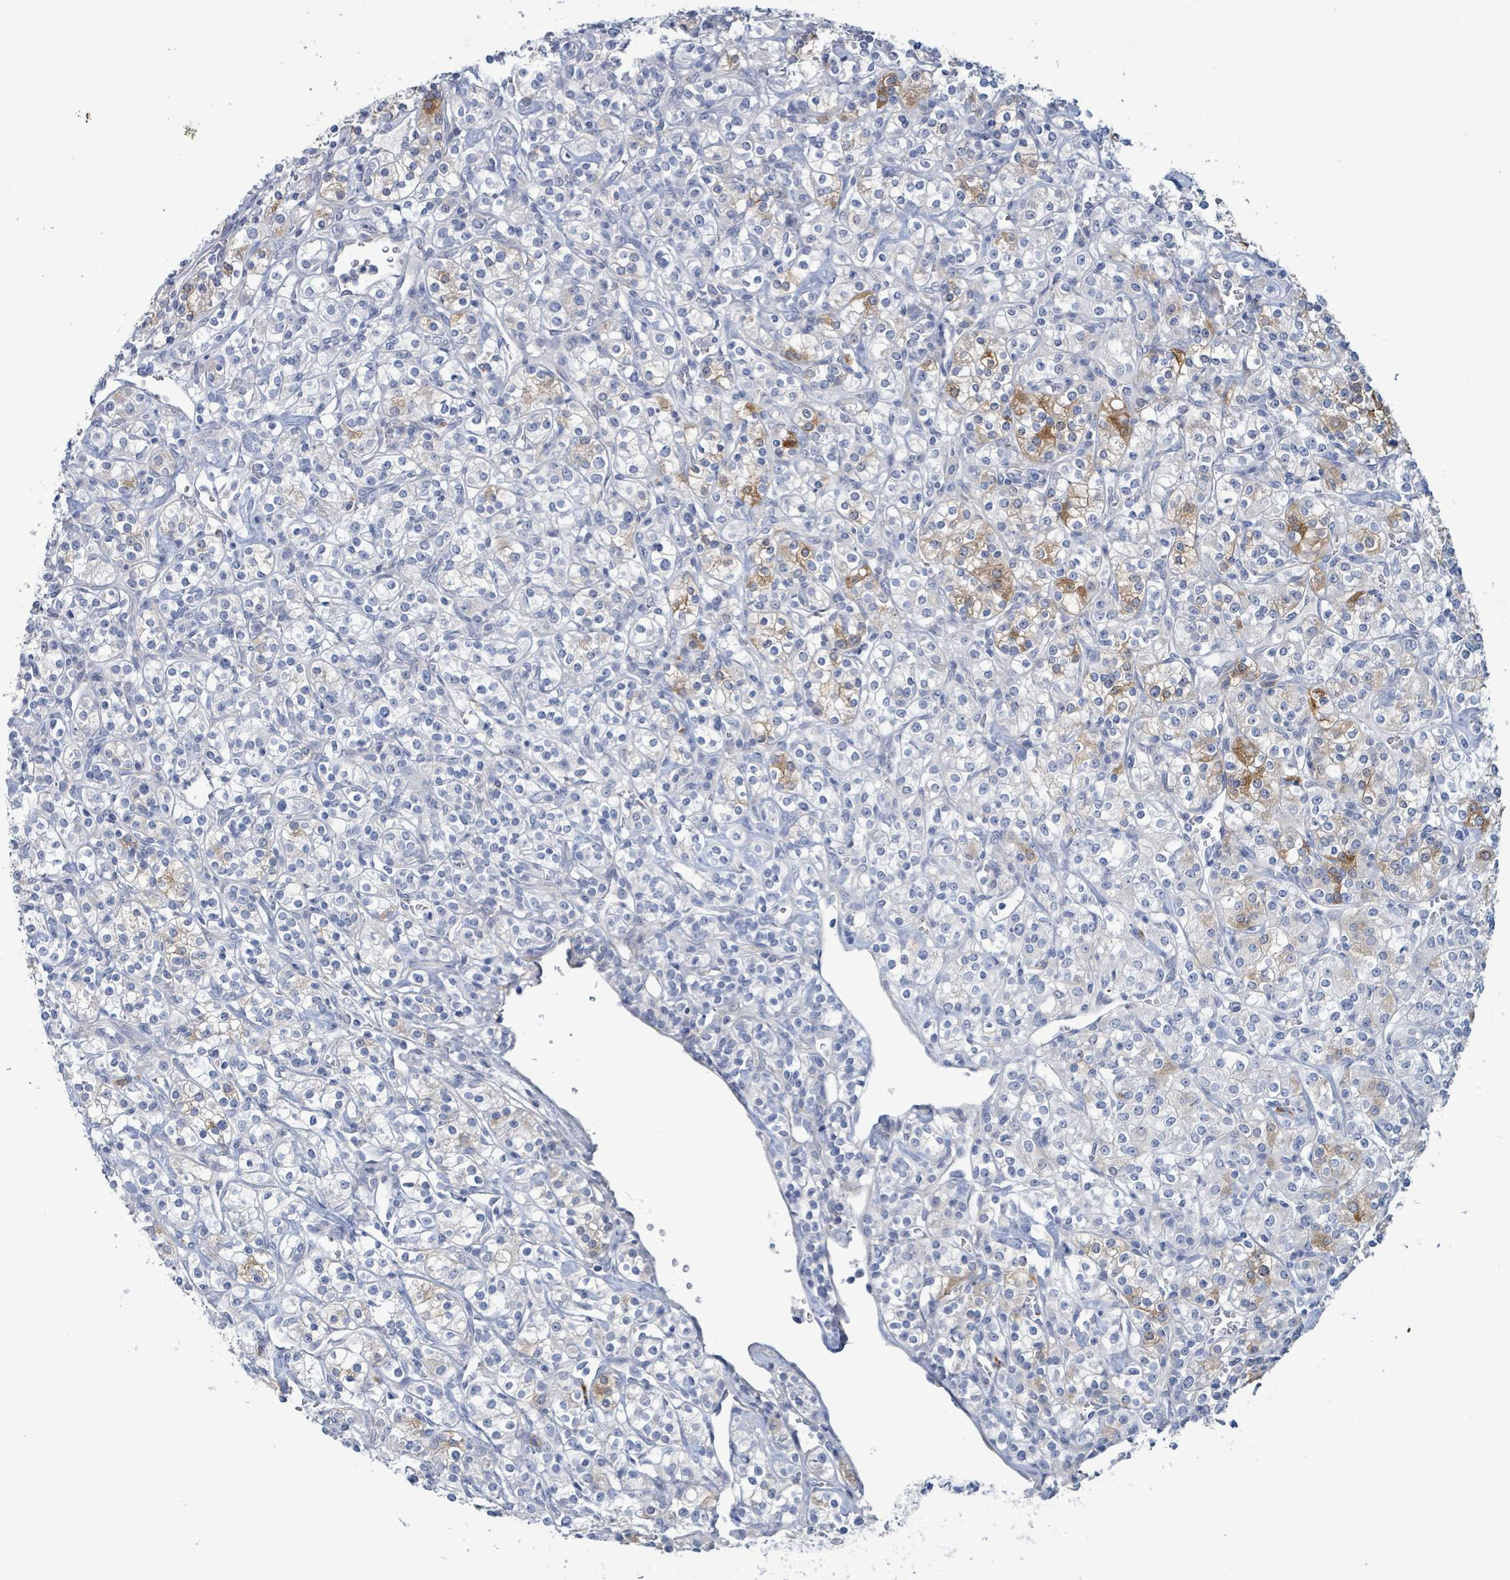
{"staining": {"intensity": "moderate", "quantity": "<25%", "location": "cytoplasmic/membranous"}, "tissue": "renal cancer", "cell_type": "Tumor cells", "image_type": "cancer", "snomed": [{"axis": "morphology", "description": "Adenocarcinoma, NOS"}, {"axis": "topography", "description": "Kidney"}], "caption": "A brown stain shows moderate cytoplasmic/membranous positivity of a protein in human renal cancer tumor cells.", "gene": "PKLR", "patient": {"sex": "male", "age": 77}}